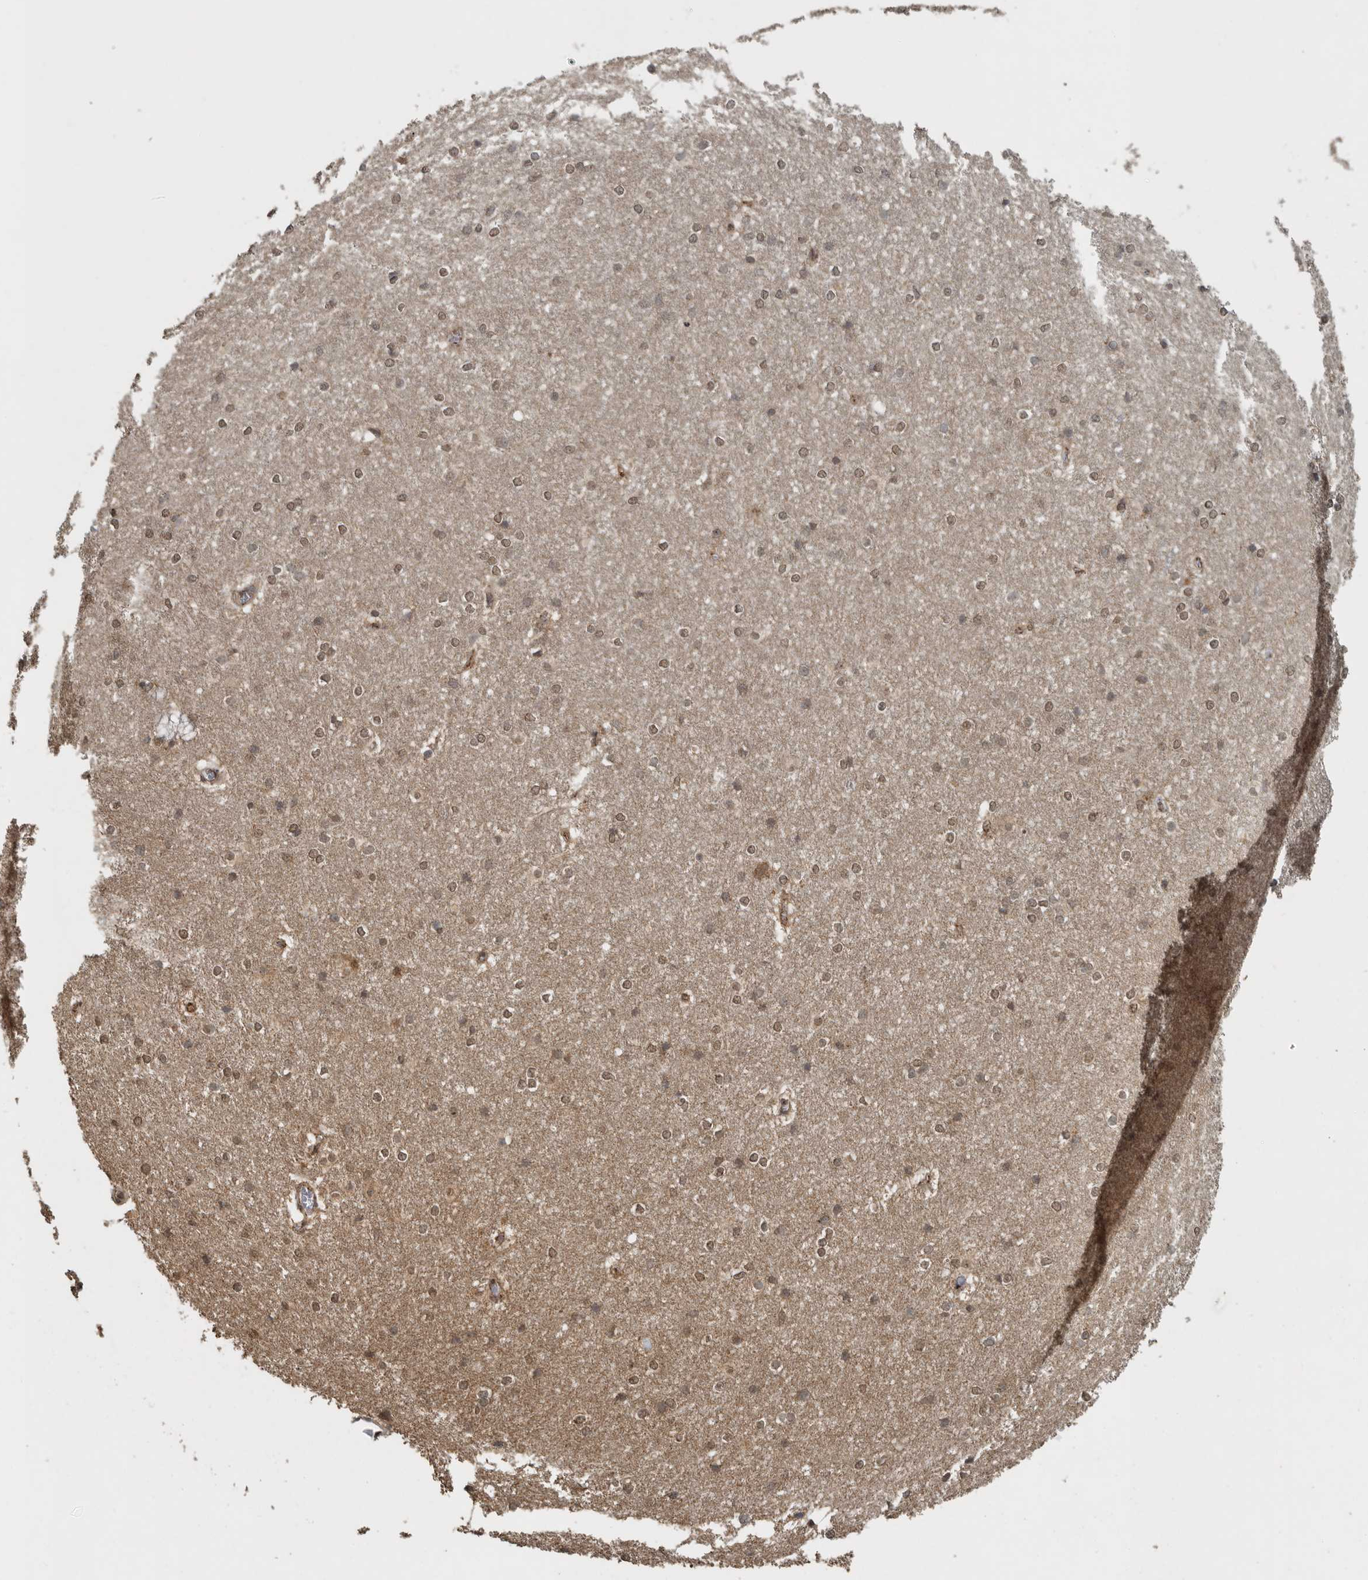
{"staining": {"intensity": "moderate", "quantity": ">75%", "location": "cytoplasmic/membranous,nuclear"}, "tissue": "caudate", "cell_type": "Glial cells", "image_type": "normal", "snomed": [{"axis": "morphology", "description": "Normal tissue, NOS"}, {"axis": "topography", "description": "Lateral ventricle wall"}], "caption": "Protein analysis of unremarkable caudate exhibits moderate cytoplasmic/membranous,nuclear staining in approximately >75% of glial cells.", "gene": "AFAP1", "patient": {"sex": "female", "age": 19}}